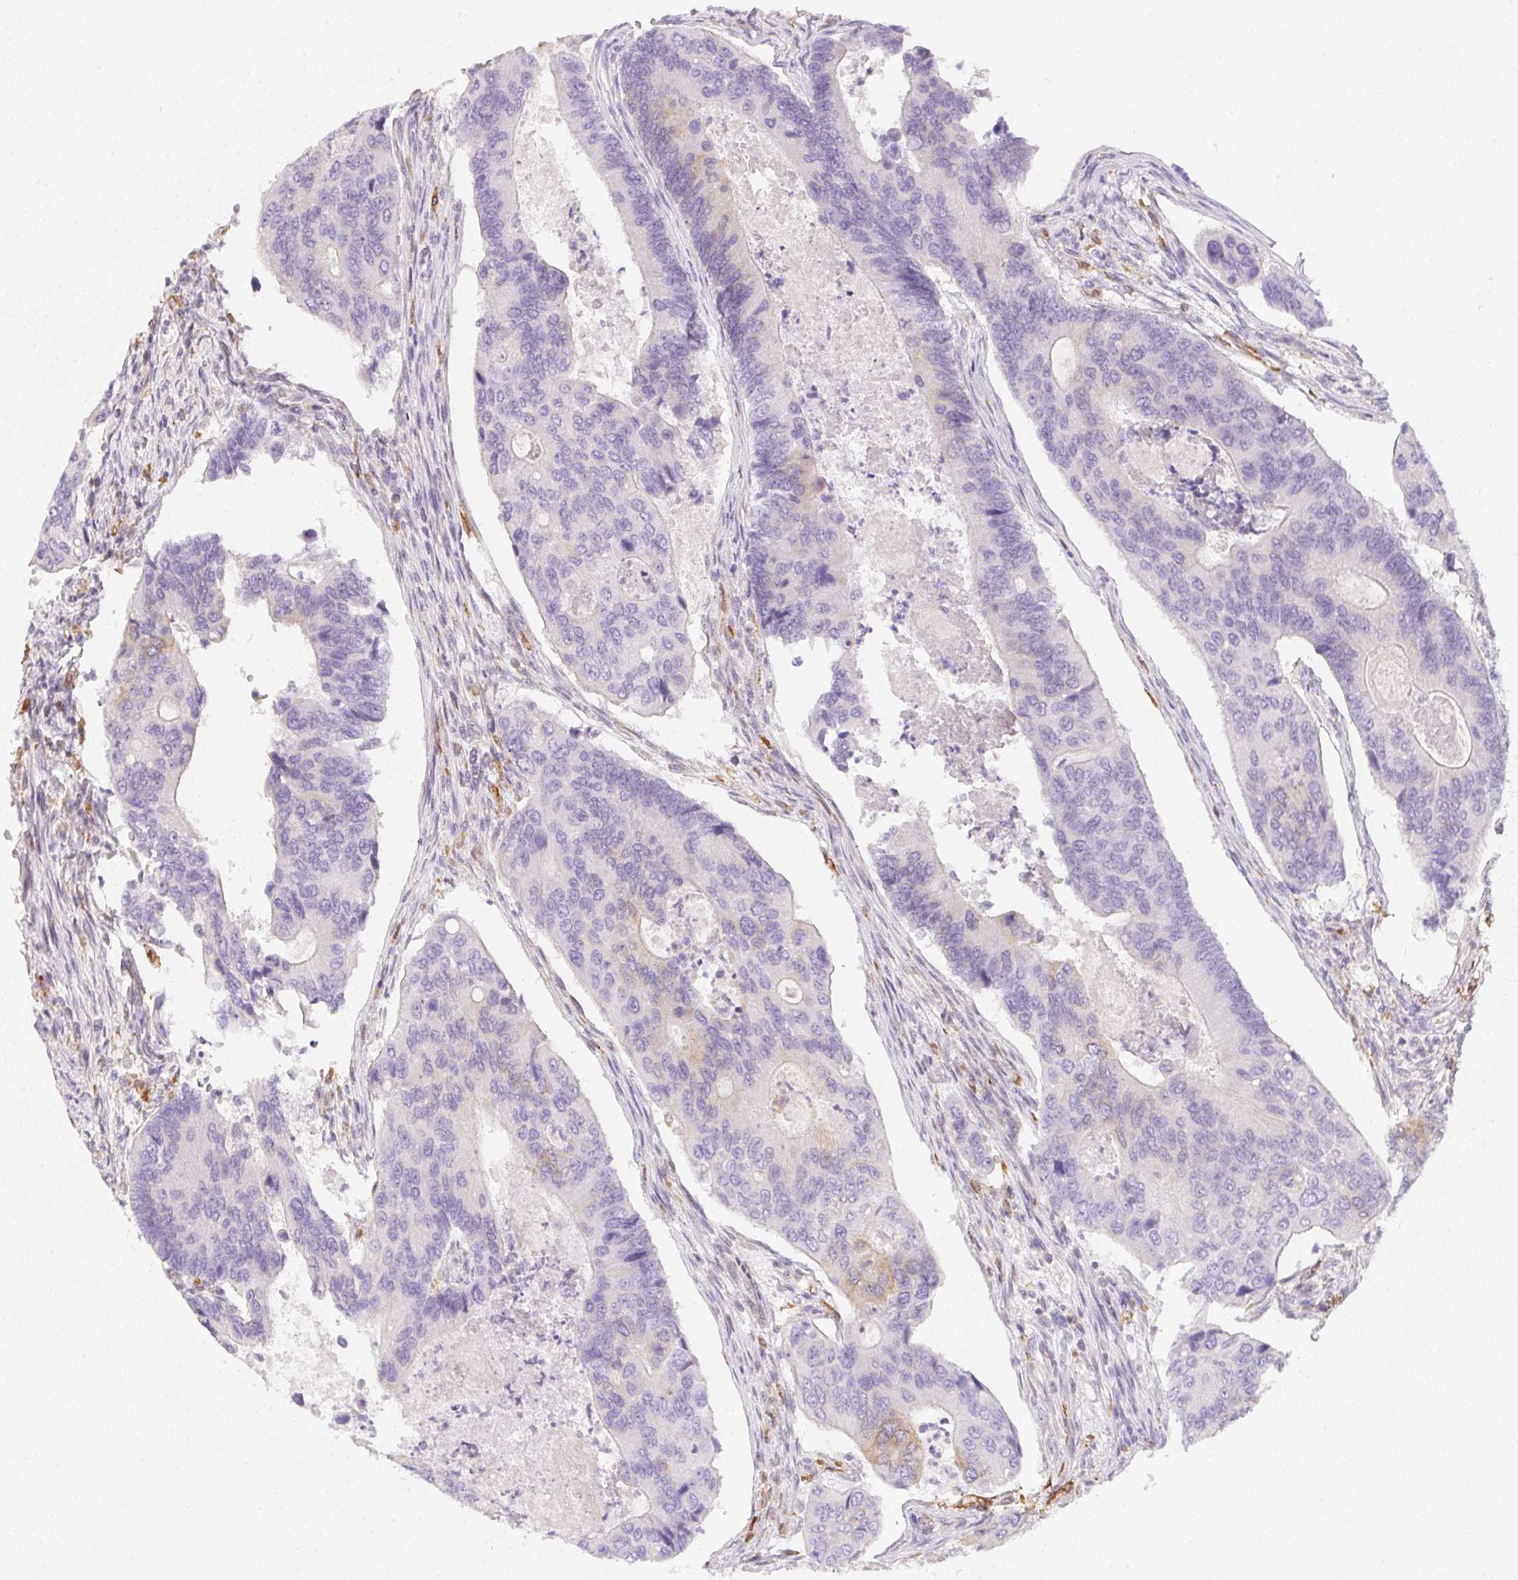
{"staining": {"intensity": "weak", "quantity": "<25%", "location": "cytoplasmic/membranous"}, "tissue": "colorectal cancer", "cell_type": "Tumor cells", "image_type": "cancer", "snomed": [{"axis": "morphology", "description": "Adenocarcinoma, NOS"}, {"axis": "topography", "description": "Colon"}], "caption": "Immunohistochemical staining of colorectal cancer displays no significant positivity in tumor cells.", "gene": "SOAT1", "patient": {"sex": "female", "age": 67}}